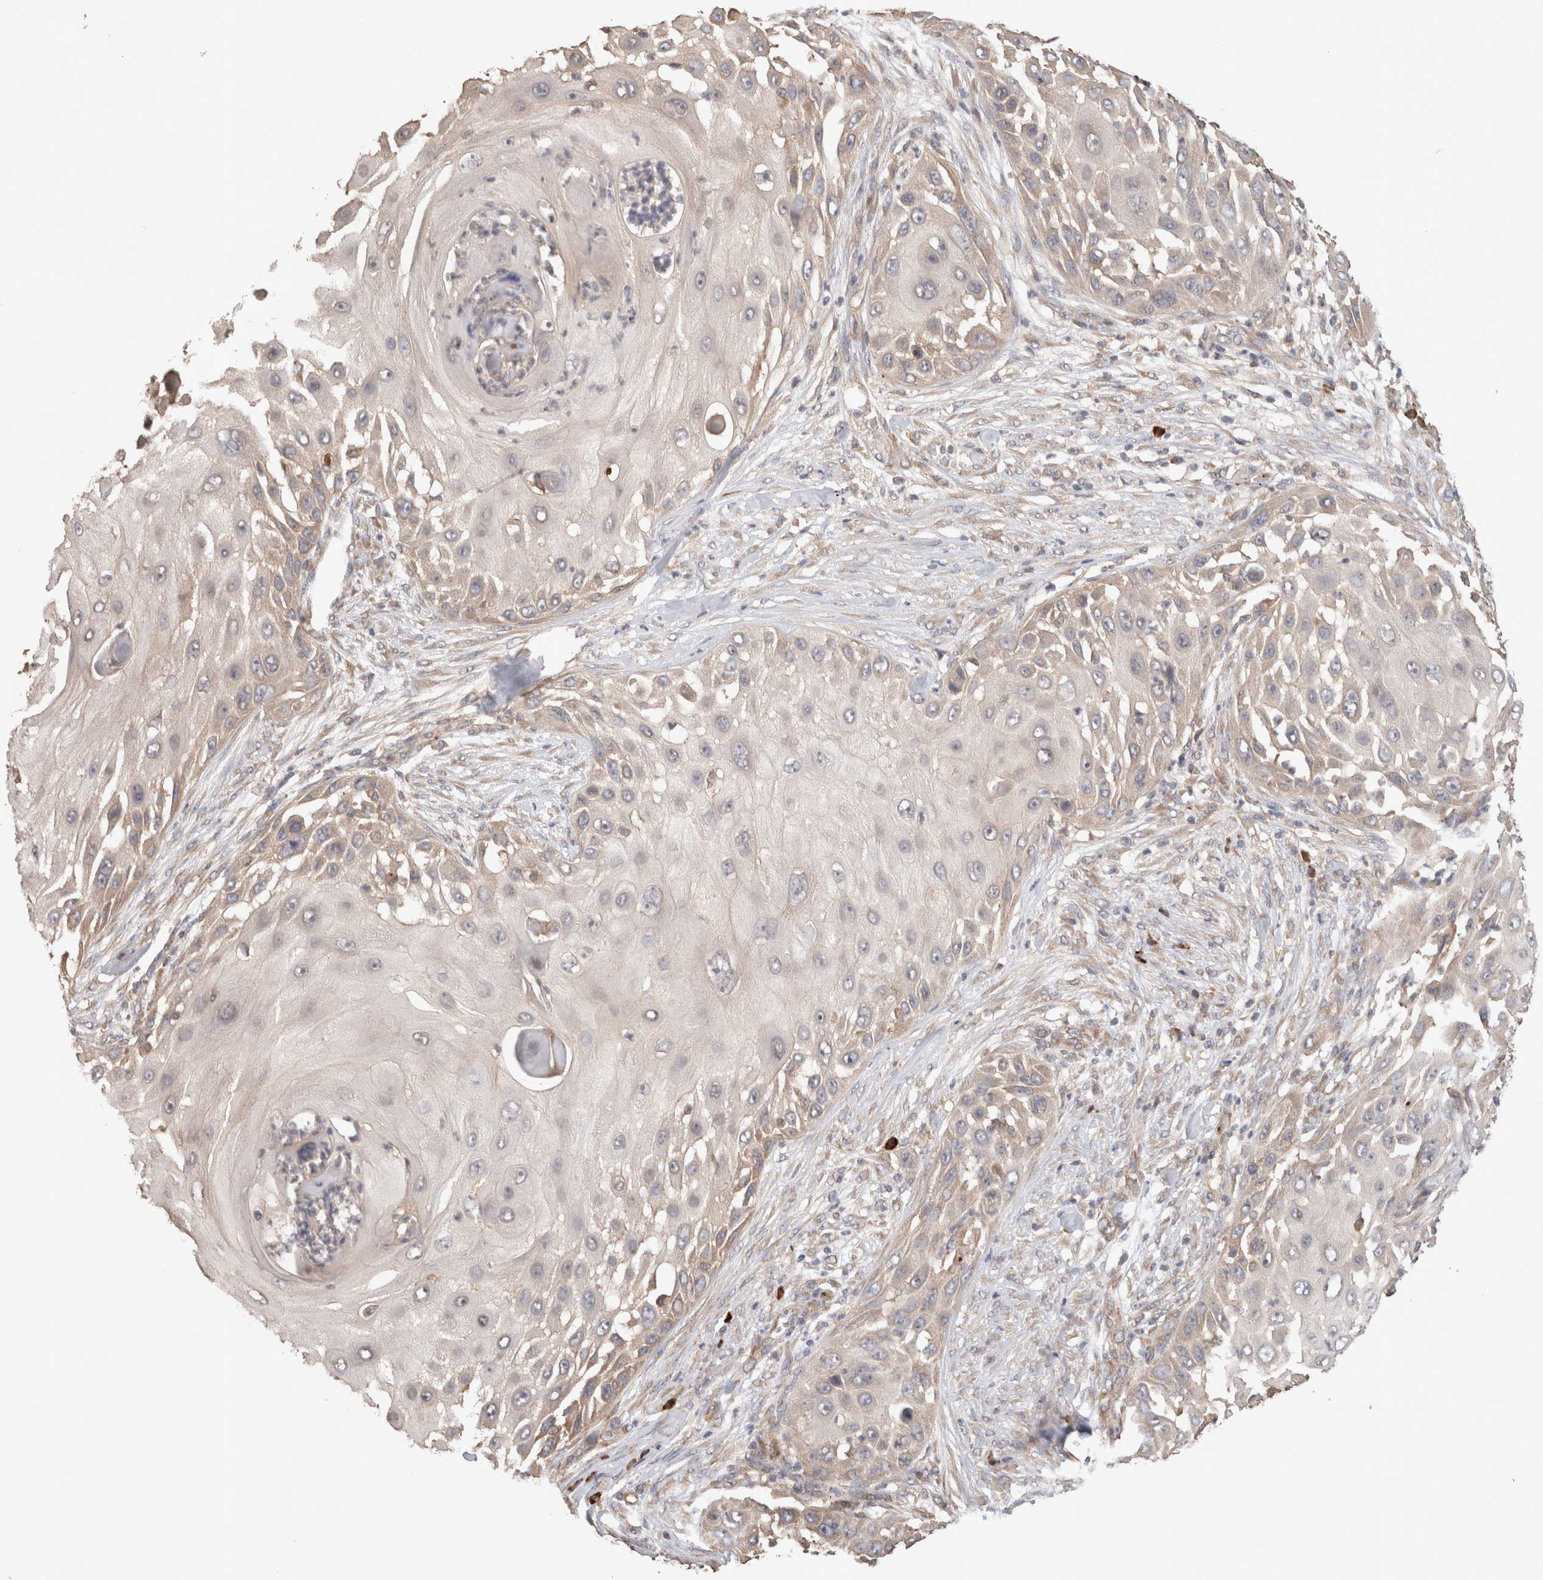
{"staining": {"intensity": "weak", "quantity": ">75%", "location": "cytoplasmic/membranous"}, "tissue": "skin cancer", "cell_type": "Tumor cells", "image_type": "cancer", "snomed": [{"axis": "morphology", "description": "Squamous cell carcinoma, NOS"}, {"axis": "topography", "description": "Skin"}], "caption": "A low amount of weak cytoplasmic/membranous positivity is seen in about >75% of tumor cells in squamous cell carcinoma (skin) tissue. (Stains: DAB (3,3'-diaminobenzidine) in brown, nuclei in blue, Microscopy: brightfield microscopy at high magnification).", "gene": "HROB", "patient": {"sex": "female", "age": 44}}